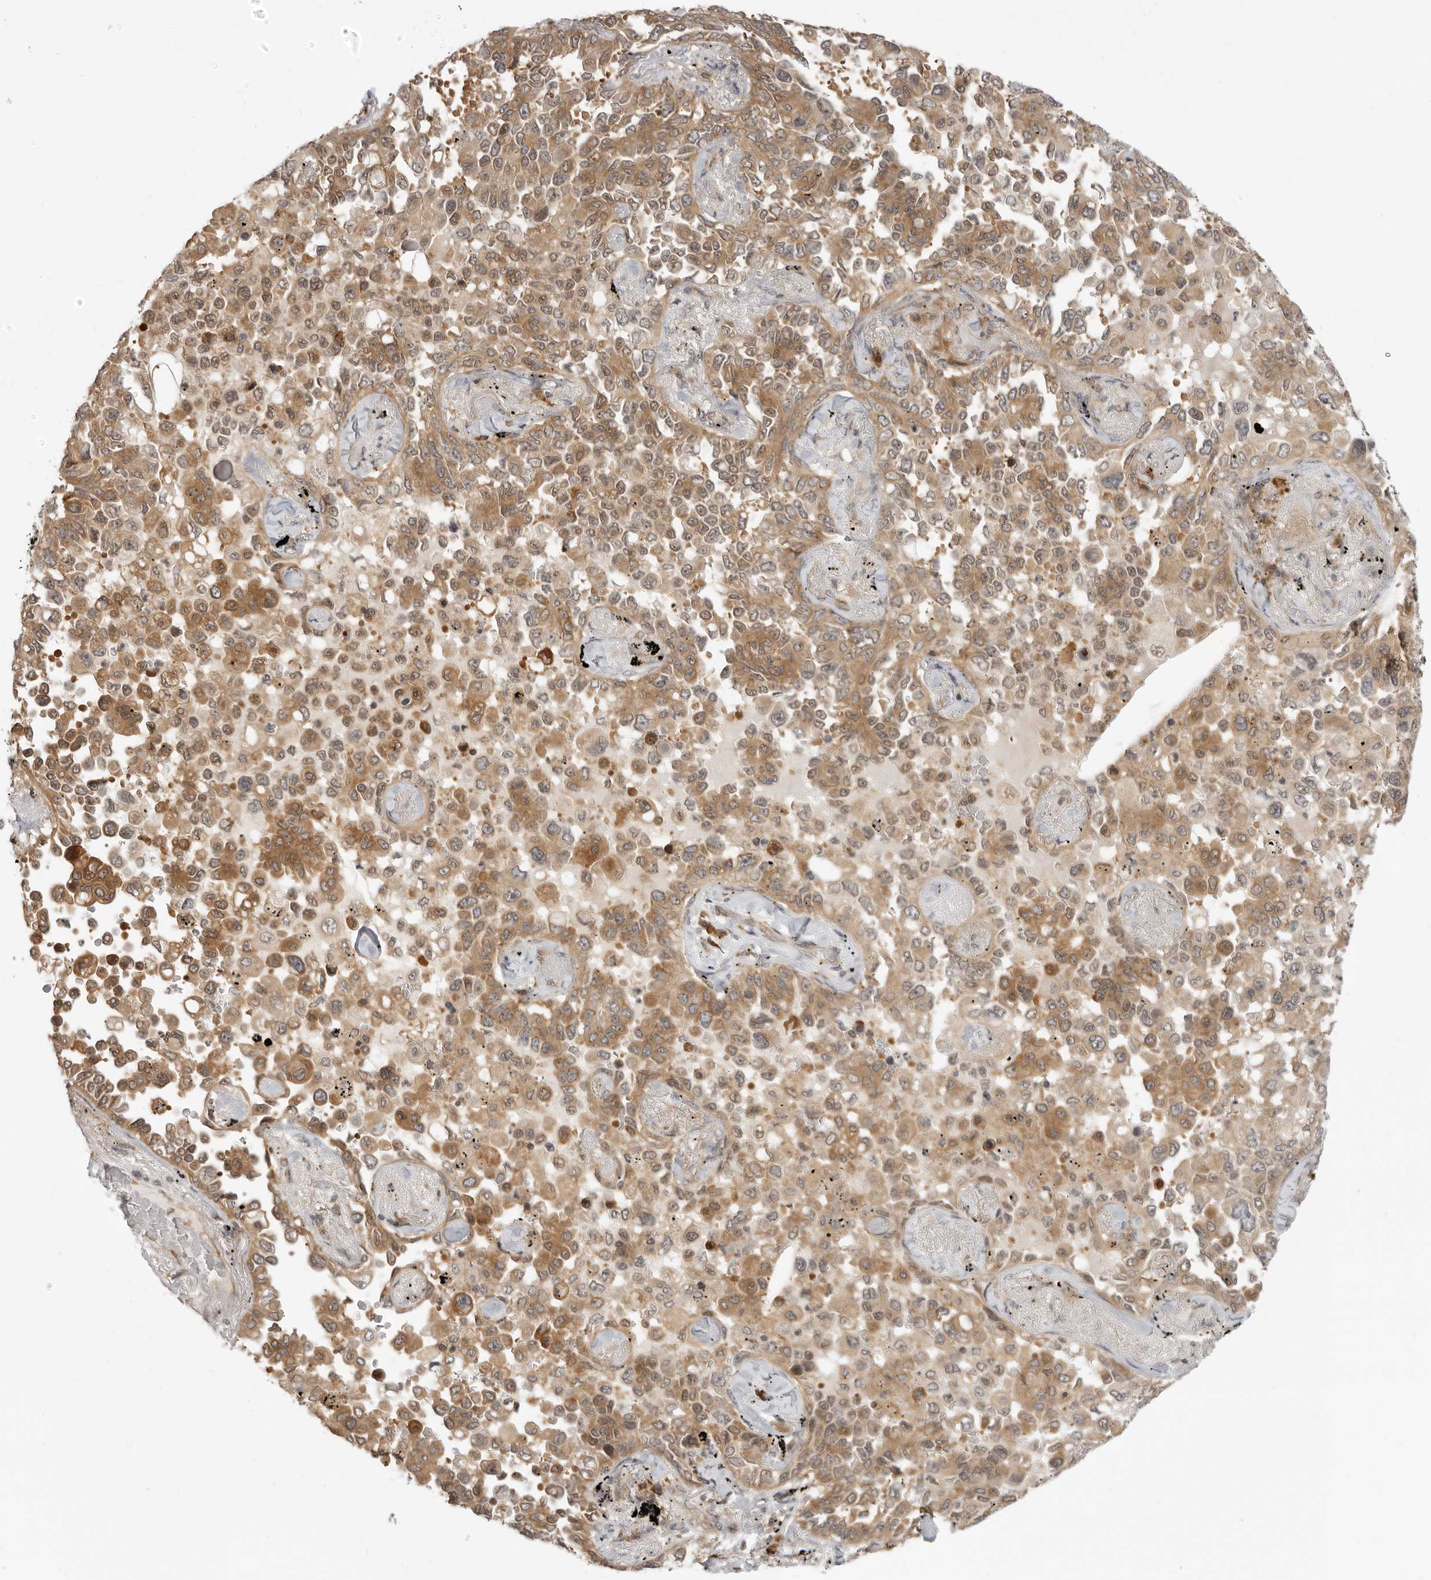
{"staining": {"intensity": "moderate", "quantity": ">75%", "location": "cytoplasmic/membranous"}, "tissue": "lung cancer", "cell_type": "Tumor cells", "image_type": "cancer", "snomed": [{"axis": "morphology", "description": "Adenocarcinoma, NOS"}, {"axis": "topography", "description": "Lung"}], "caption": "A medium amount of moderate cytoplasmic/membranous staining is identified in about >75% of tumor cells in lung cancer tissue.", "gene": "PRRC2A", "patient": {"sex": "female", "age": 67}}